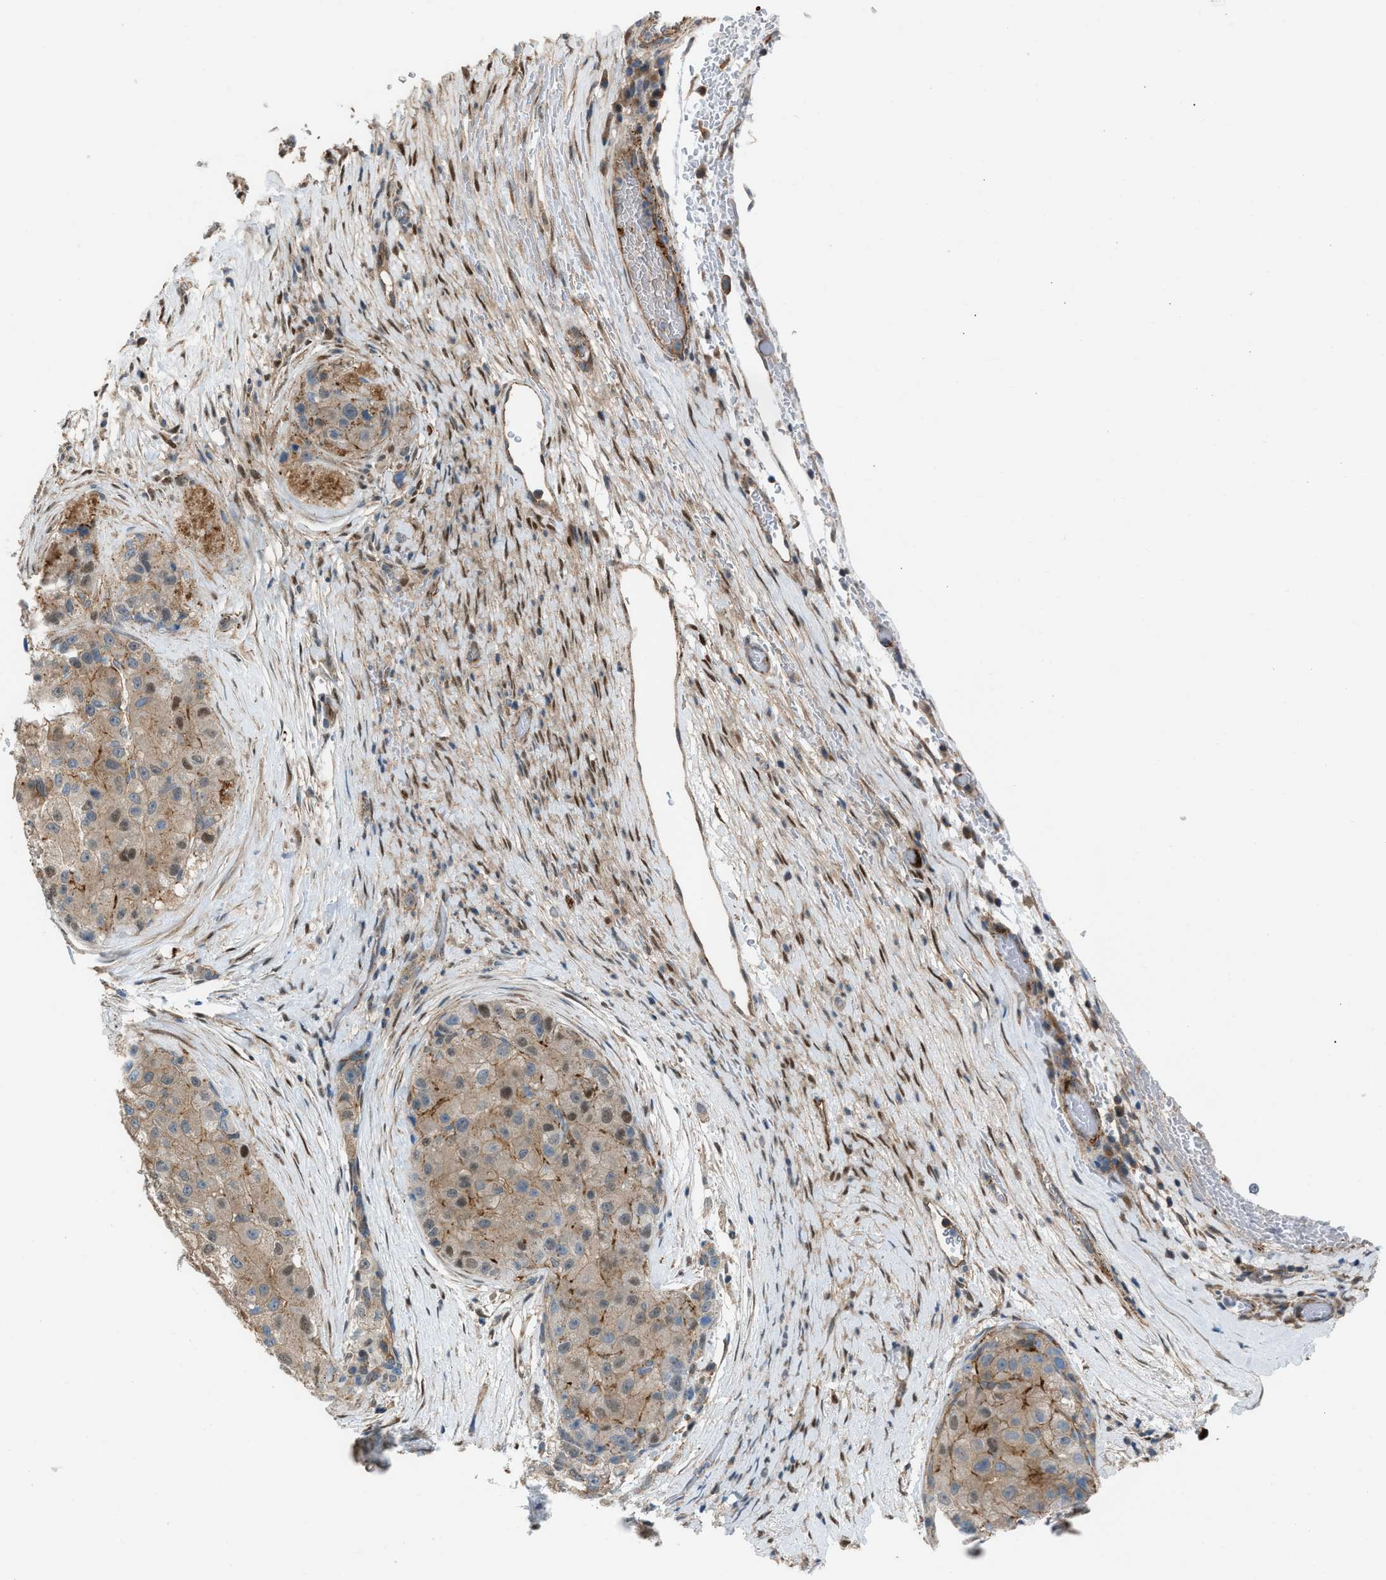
{"staining": {"intensity": "moderate", "quantity": "<25%", "location": "cytoplasmic/membranous,nuclear"}, "tissue": "liver cancer", "cell_type": "Tumor cells", "image_type": "cancer", "snomed": [{"axis": "morphology", "description": "Carcinoma, Hepatocellular, NOS"}, {"axis": "topography", "description": "Liver"}], "caption": "Immunohistochemical staining of human hepatocellular carcinoma (liver) shows low levels of moderate cytoplasmic/membranous and nuclear protein staining in about <25% of tumor cells.", "gene": "CRTC1", "patient": {"sex": "male", "age": 80}}